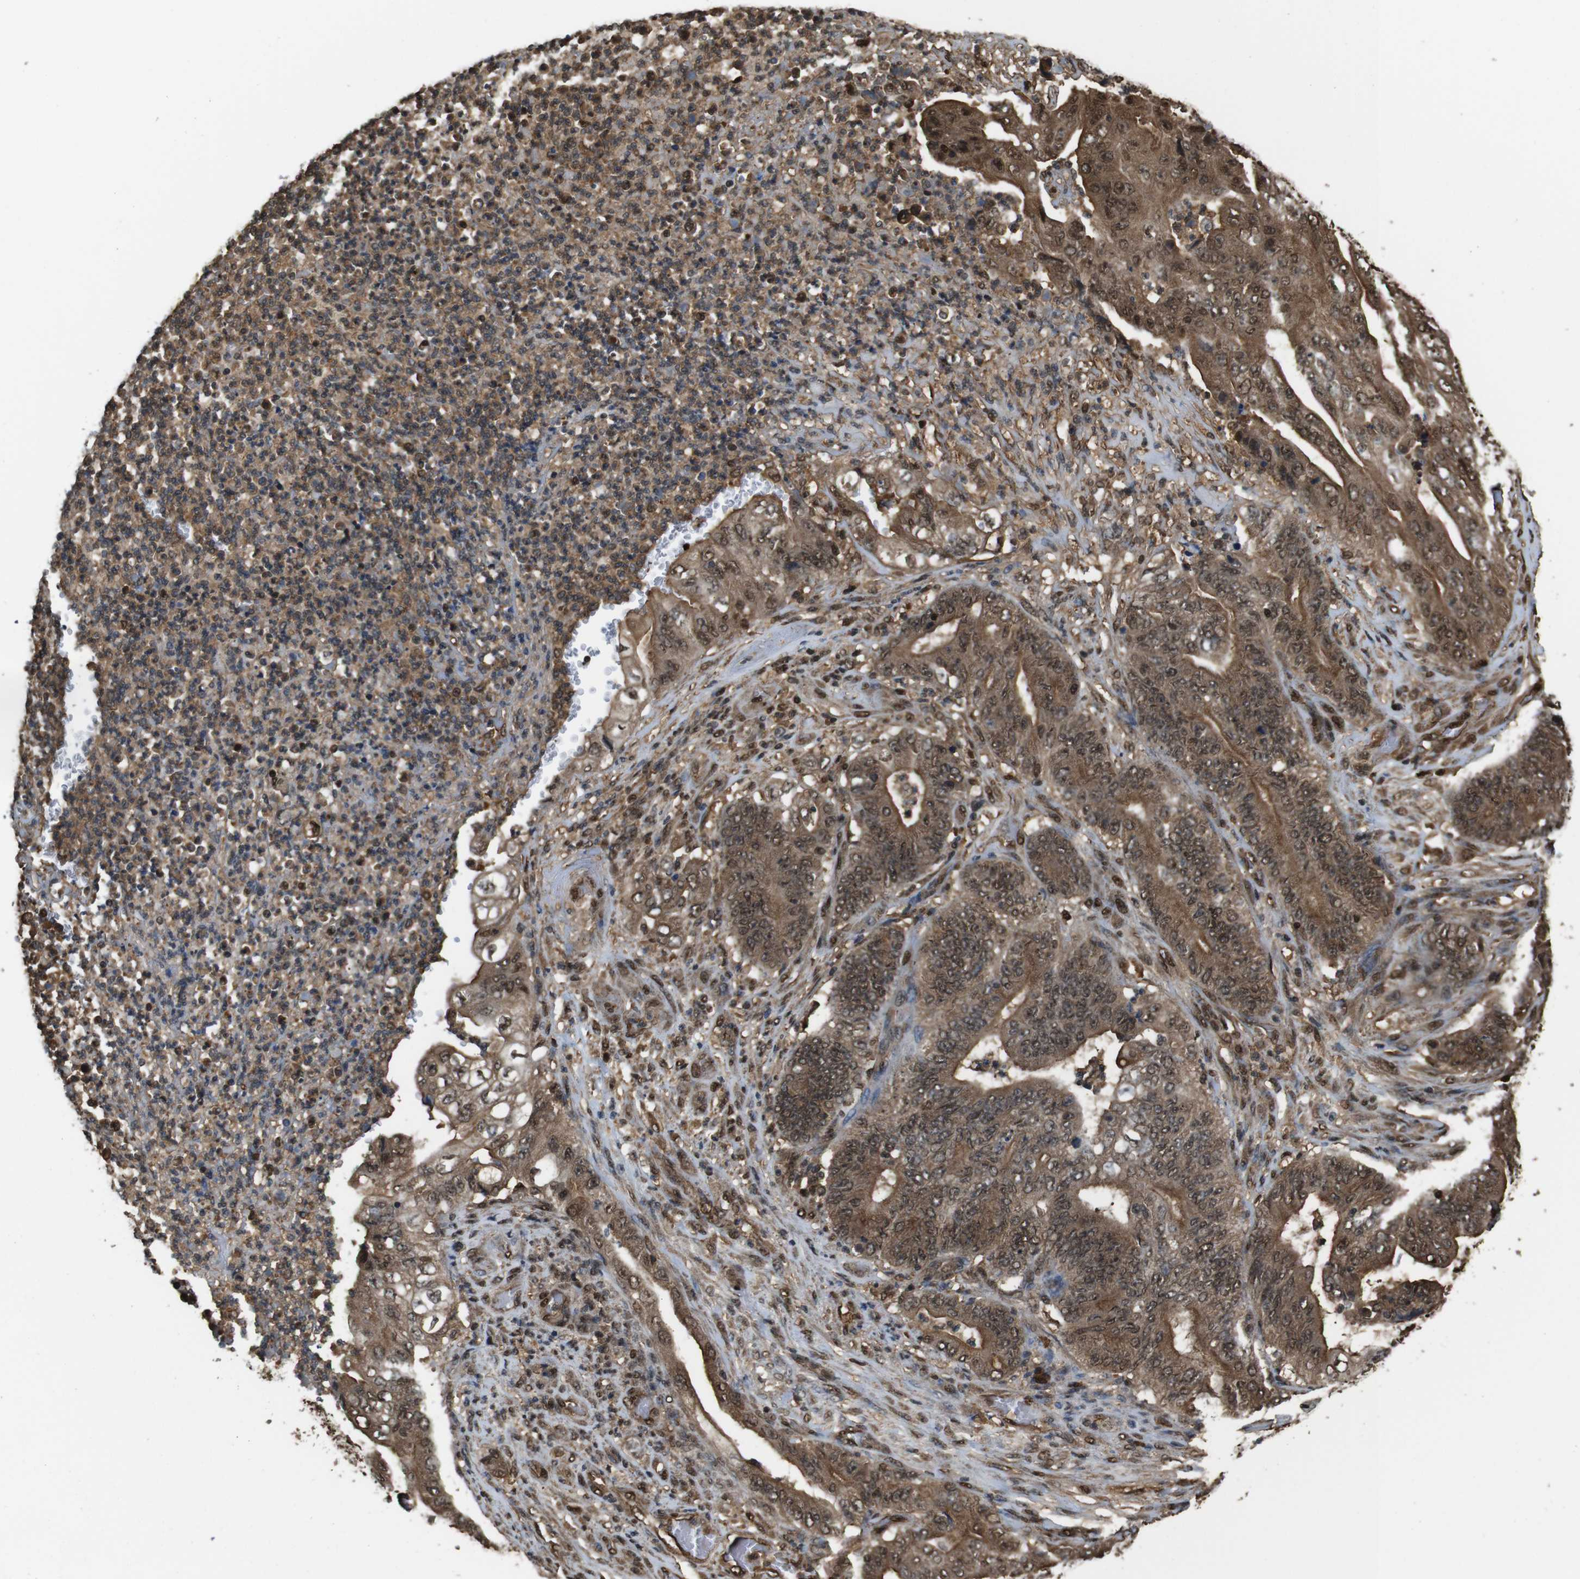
{"staining": {"intensity": "moderate", "quantity": ">75%", "location": "cytoplasmic/membranous,nuclear"}, "tissue": "stomach cancer", "cell_type": "Tumor cells", "image_type": "cancer", "snomed": [{"axis": "morphology", "description": "Adenocarcinoma, NOS"}, {"axis": "topography", "description": "Stomach"}], "caption": "High-power microscopy captured an immunohistochemistry (IHC) micrograph of adenocarcinoma (stomach), revealing moderate cytoplasmic/membranous and nuclear staining in about >75% of tumor cells.", "gene": "VCP", "patient": {"sex": "female", "age": 73}}